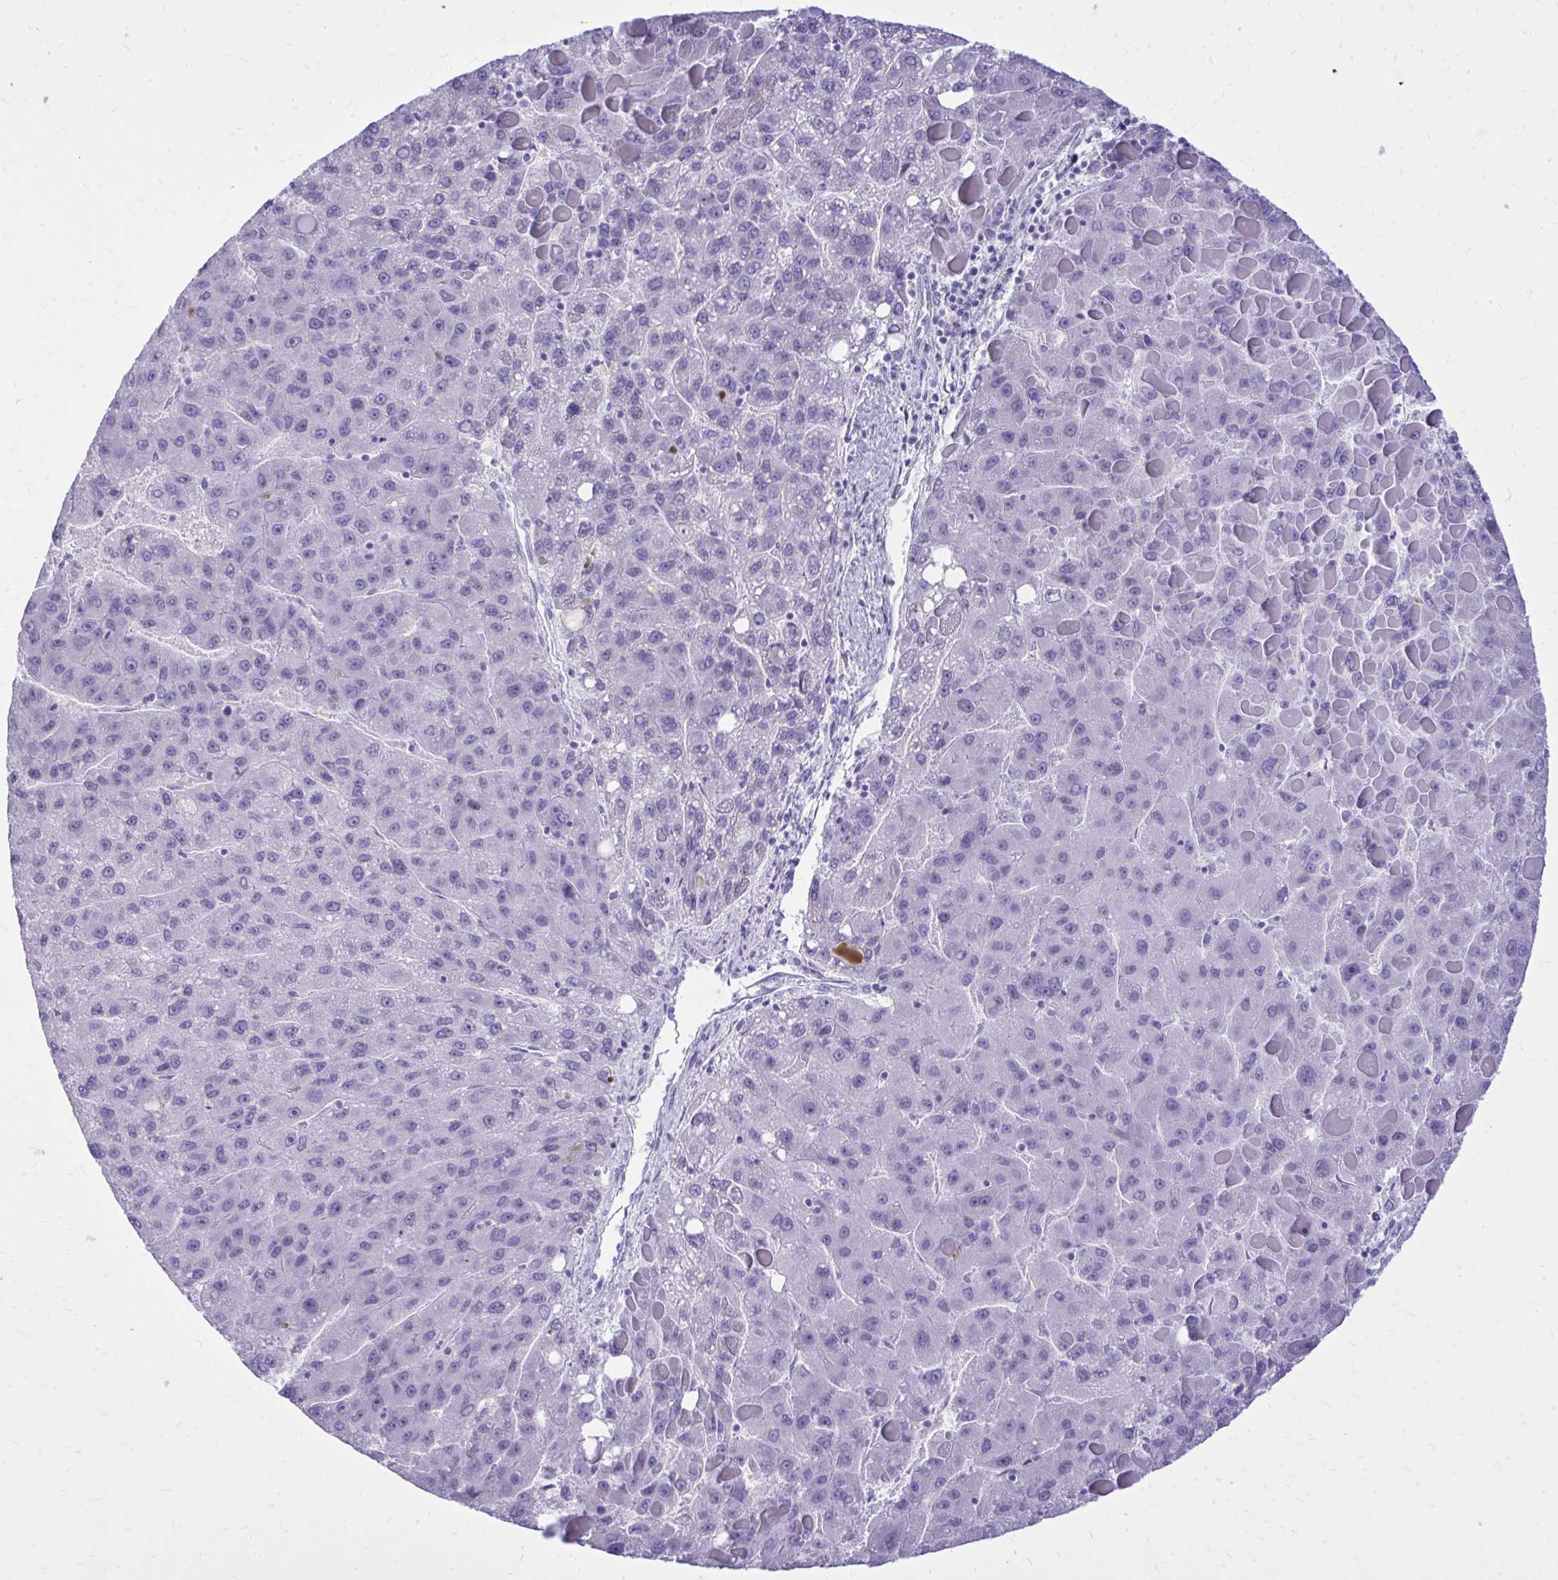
{"staining": {"intensity": "negative", "quantity": "none", "location": "none"}, "tissue": "liver cancer", "cell_type": "Tumor cells", "image_type": "cancer", "snomed": [{"axis": "morphology", "description": "Carcinoma, Hepatocellular, NOS"}, {"axis": "topography", "description": "Liver"}], "caption": "An immunohistochemistry (IHC) photomicrograph of liver cancer is shown. There is no staining in tumor cells of liver cancer.", "gene": "BCL6B", "patient": {"sex": "female", "age": 82}}